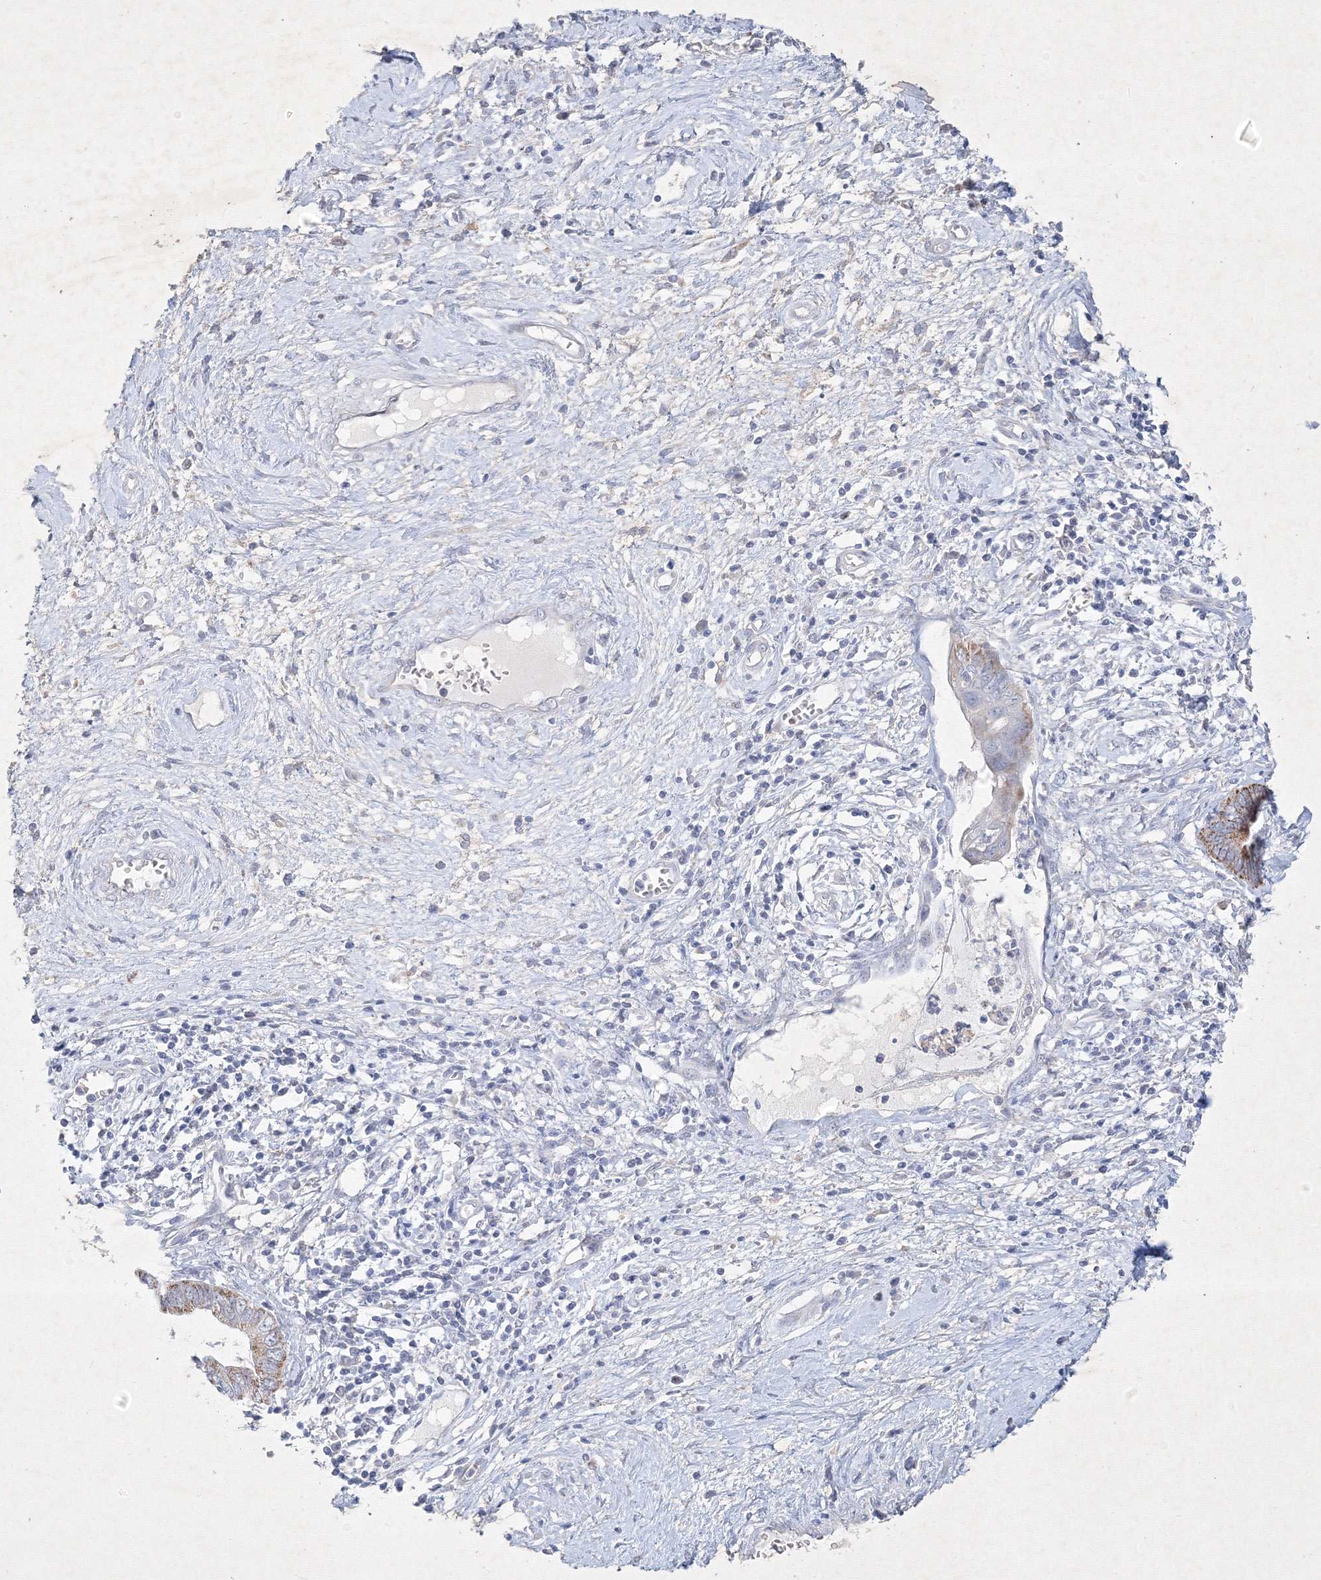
{"staining": {"intensity": "moderate", "quantity": "25%-75%", "location": "cytoplasmic/membranous"}, "tissue": "cervical cancer", "cell_type": "Tumor cells", "image_type": "cancer", "snomed": [{"axis": "morphology", "description": "Adenocarcinoma, NOS"}, {"axis": "topography", "description": "Cervix"}], "caption": "Immunohistochemical staining of adenocarcinoma (cervical) reveals medium levels of moderate cytoplasmic/membranous positivity in about 25%-75% of tumor cells. The protein of interest is stained brown, and the nuclei are stained in blue (DAB (3,3'-diaminobenzidine) IHC with brightfield microscopy, high magnification).", "gene": "CXXC4", "patient": {"sex": "female", "age": 44}}